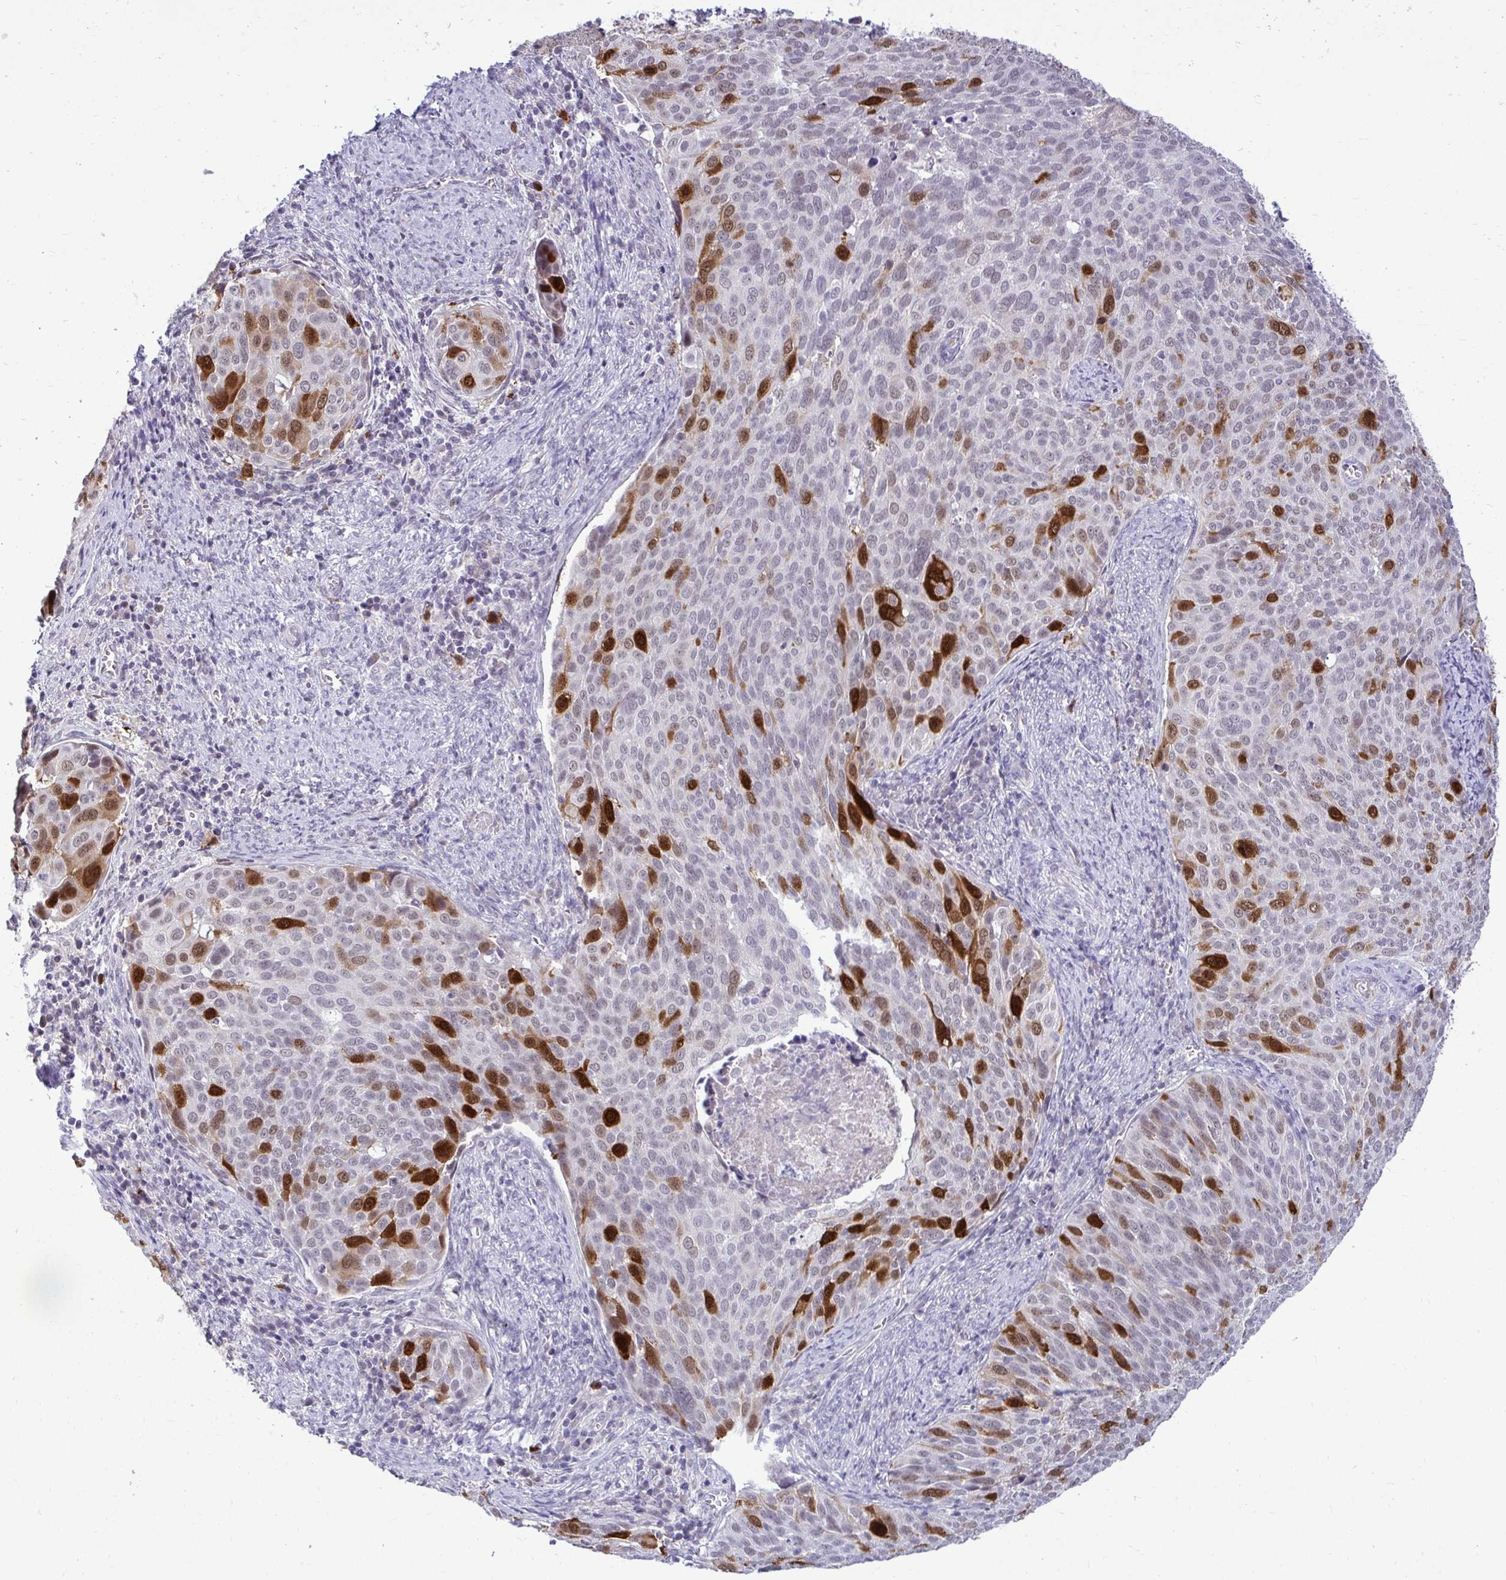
{"staining": {"intensity": "strong", "quantity": "<25%", "location": "cytoplasmic/membranous,nuclear"}, "tissue": "cervical cancer", "cell_type": "Tumor cells", "image_type": "cancer", "snomed": [{"axis": "morphology", "description": "Squamous cell carcinoma, NOS"}, {"axis": "topography", "description": "Cervix"}], "caption": "Immunohistochemistry (IHC) of human cervical cancer shows medium levels of strong cytoplasmic/membranous and nuclear positivity in about <25% of tumor cells.", "gene": "CDC20", "patient": {"sex": "female", "age": 39}}